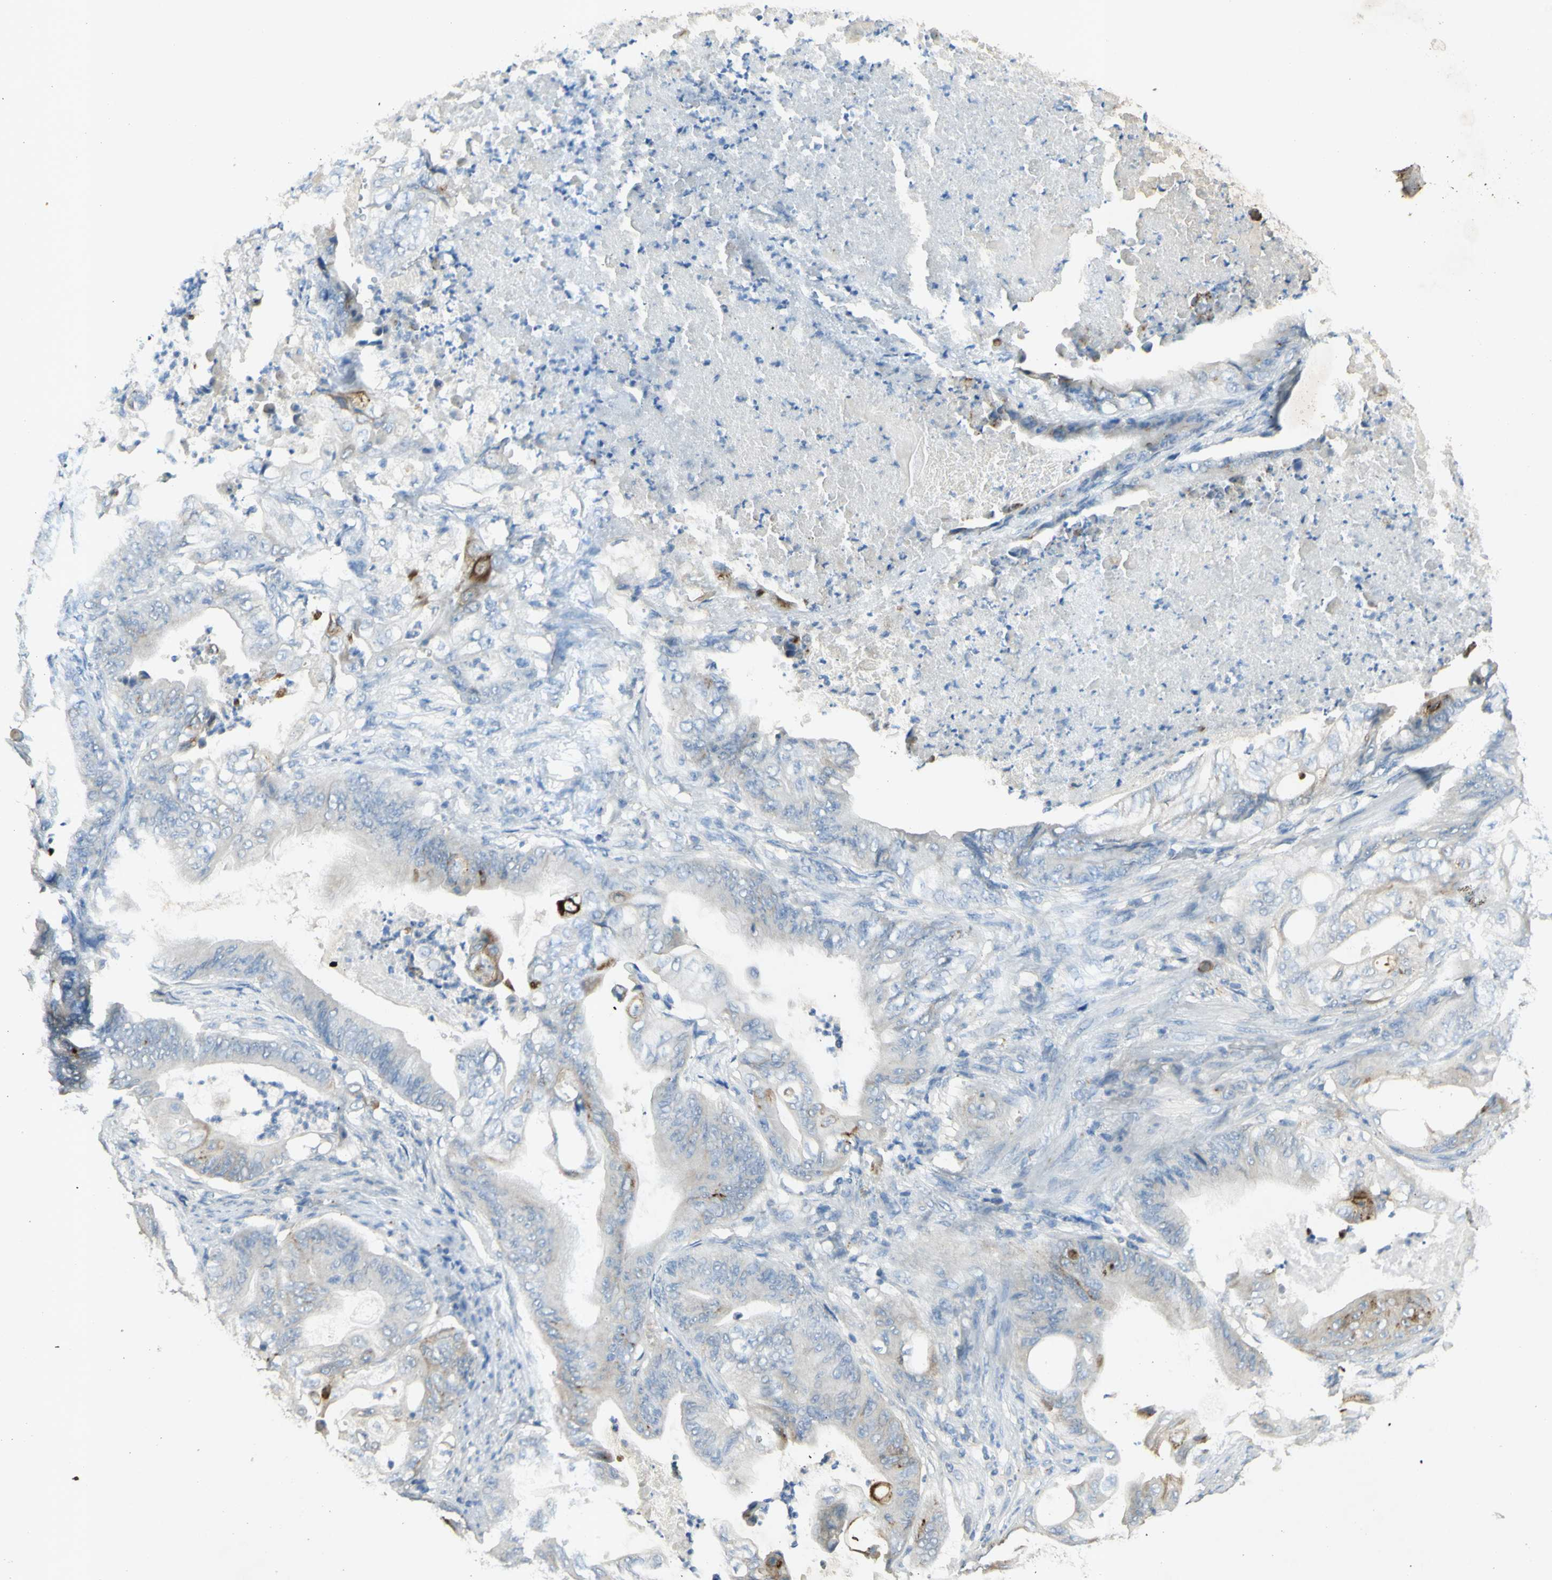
{"staining": {"intensity": "weak", "quantity": "<25%", "location": "cytoplasmic/membranous"}, "tissue": "stomach cancer", "cell_type": "Tumor cells", "image_type": "cancer", "snomed": [{"axis": "morphology", "description": "Adenocarcinoma, NOS"}, {"axis": "topography", "description": "Stomach"}], "caption": "This is an immunohistochemistry (IHC) image of stomach cancer. There is no expression in tumor cells.", "gene": "GDF15", "patient": {"sex": "female", "age": 73}}